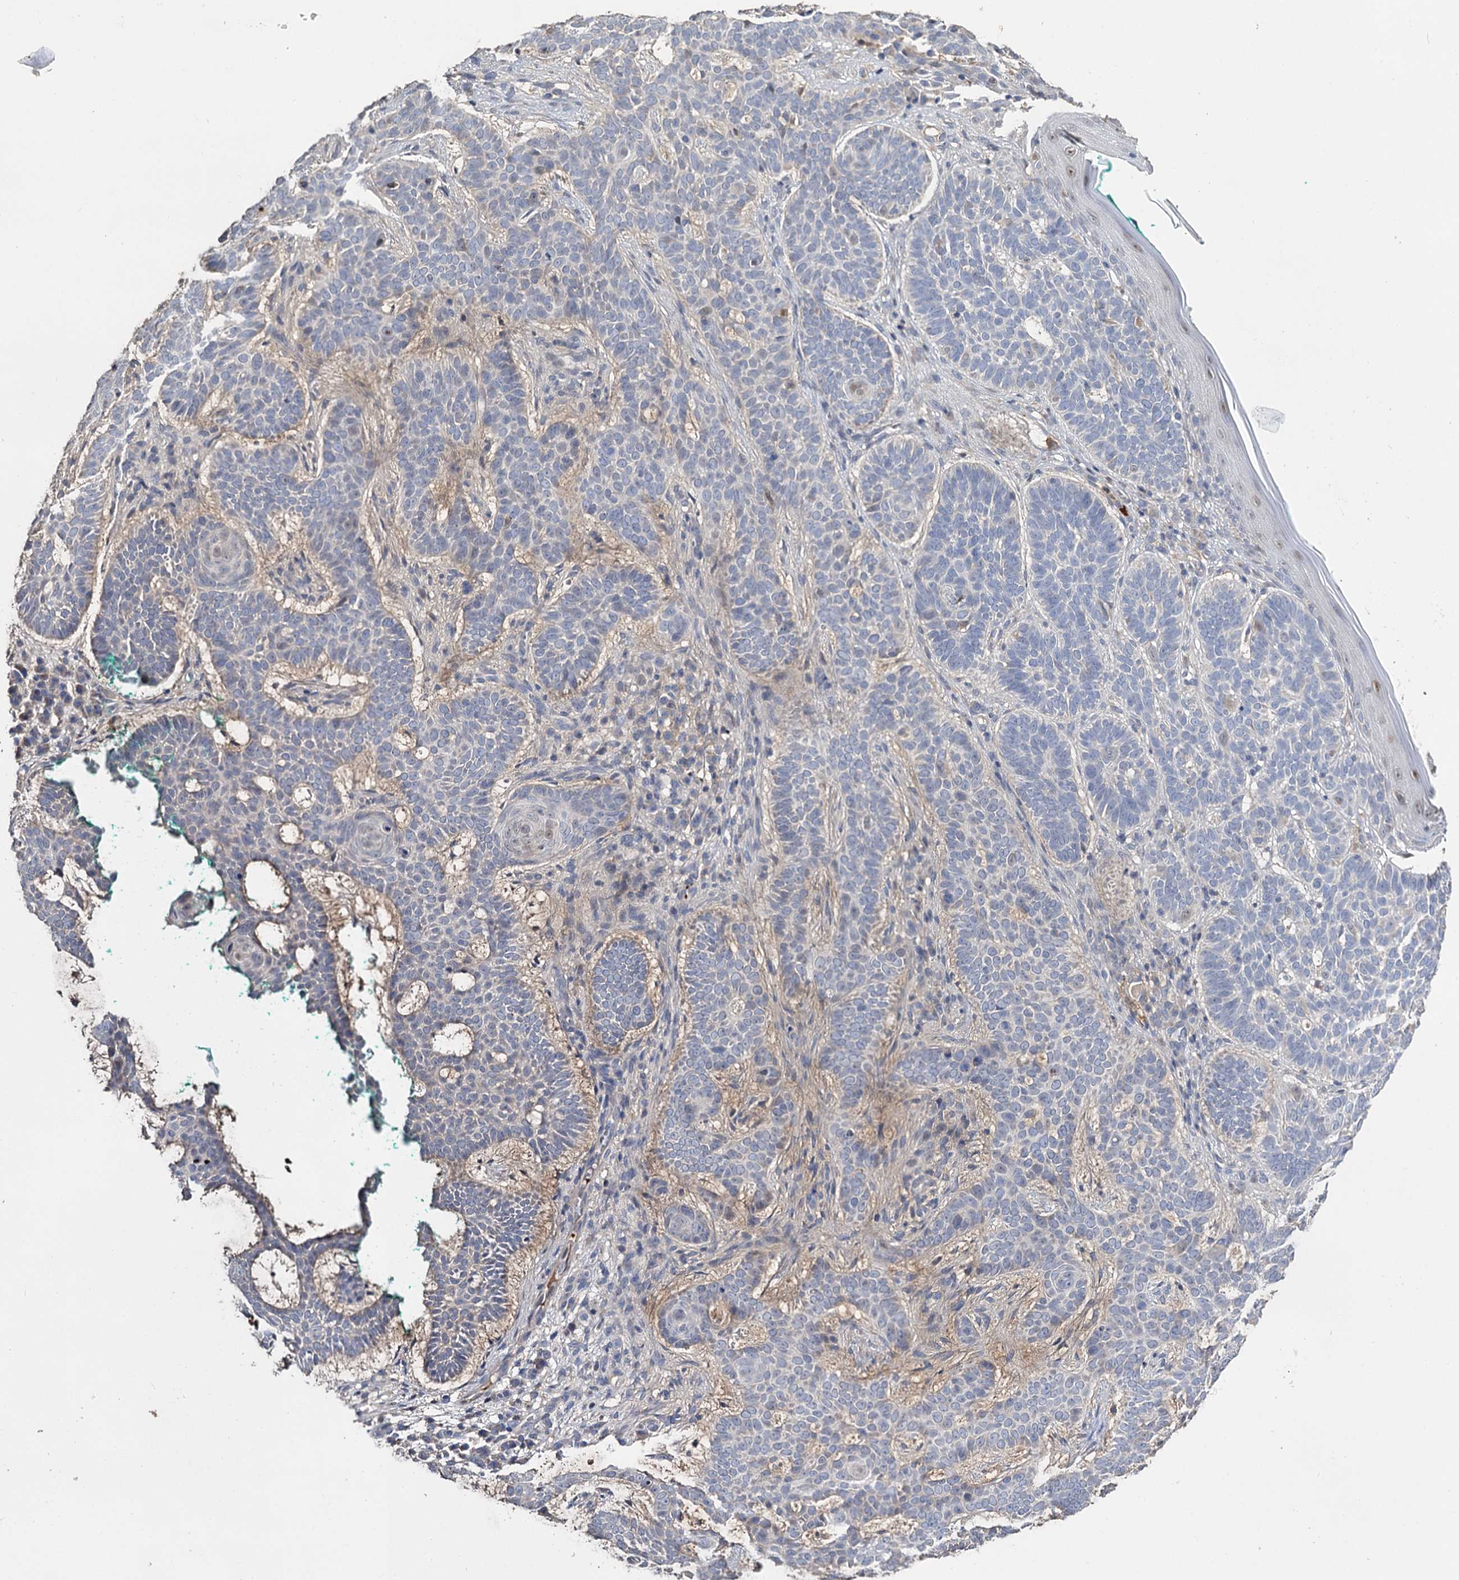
{"staining": {"intensity": "negative", "quantity": "none", "location": "none"}, "tissue": "skin cancer", "cell_type": "Tumor cells", "image_type": "cancer", "snomed": [{"axis": "morphology", "description": "Basal cell carcinoma"}, {"axis": "topography", "description": "Skin"}], "caption": "This is an immunohistochemistry photomicrograph of human skin cancer. There is no expression in tumor cells.", "gene": "DNAH6", "patient": {"sex": "male", "age": 85}}